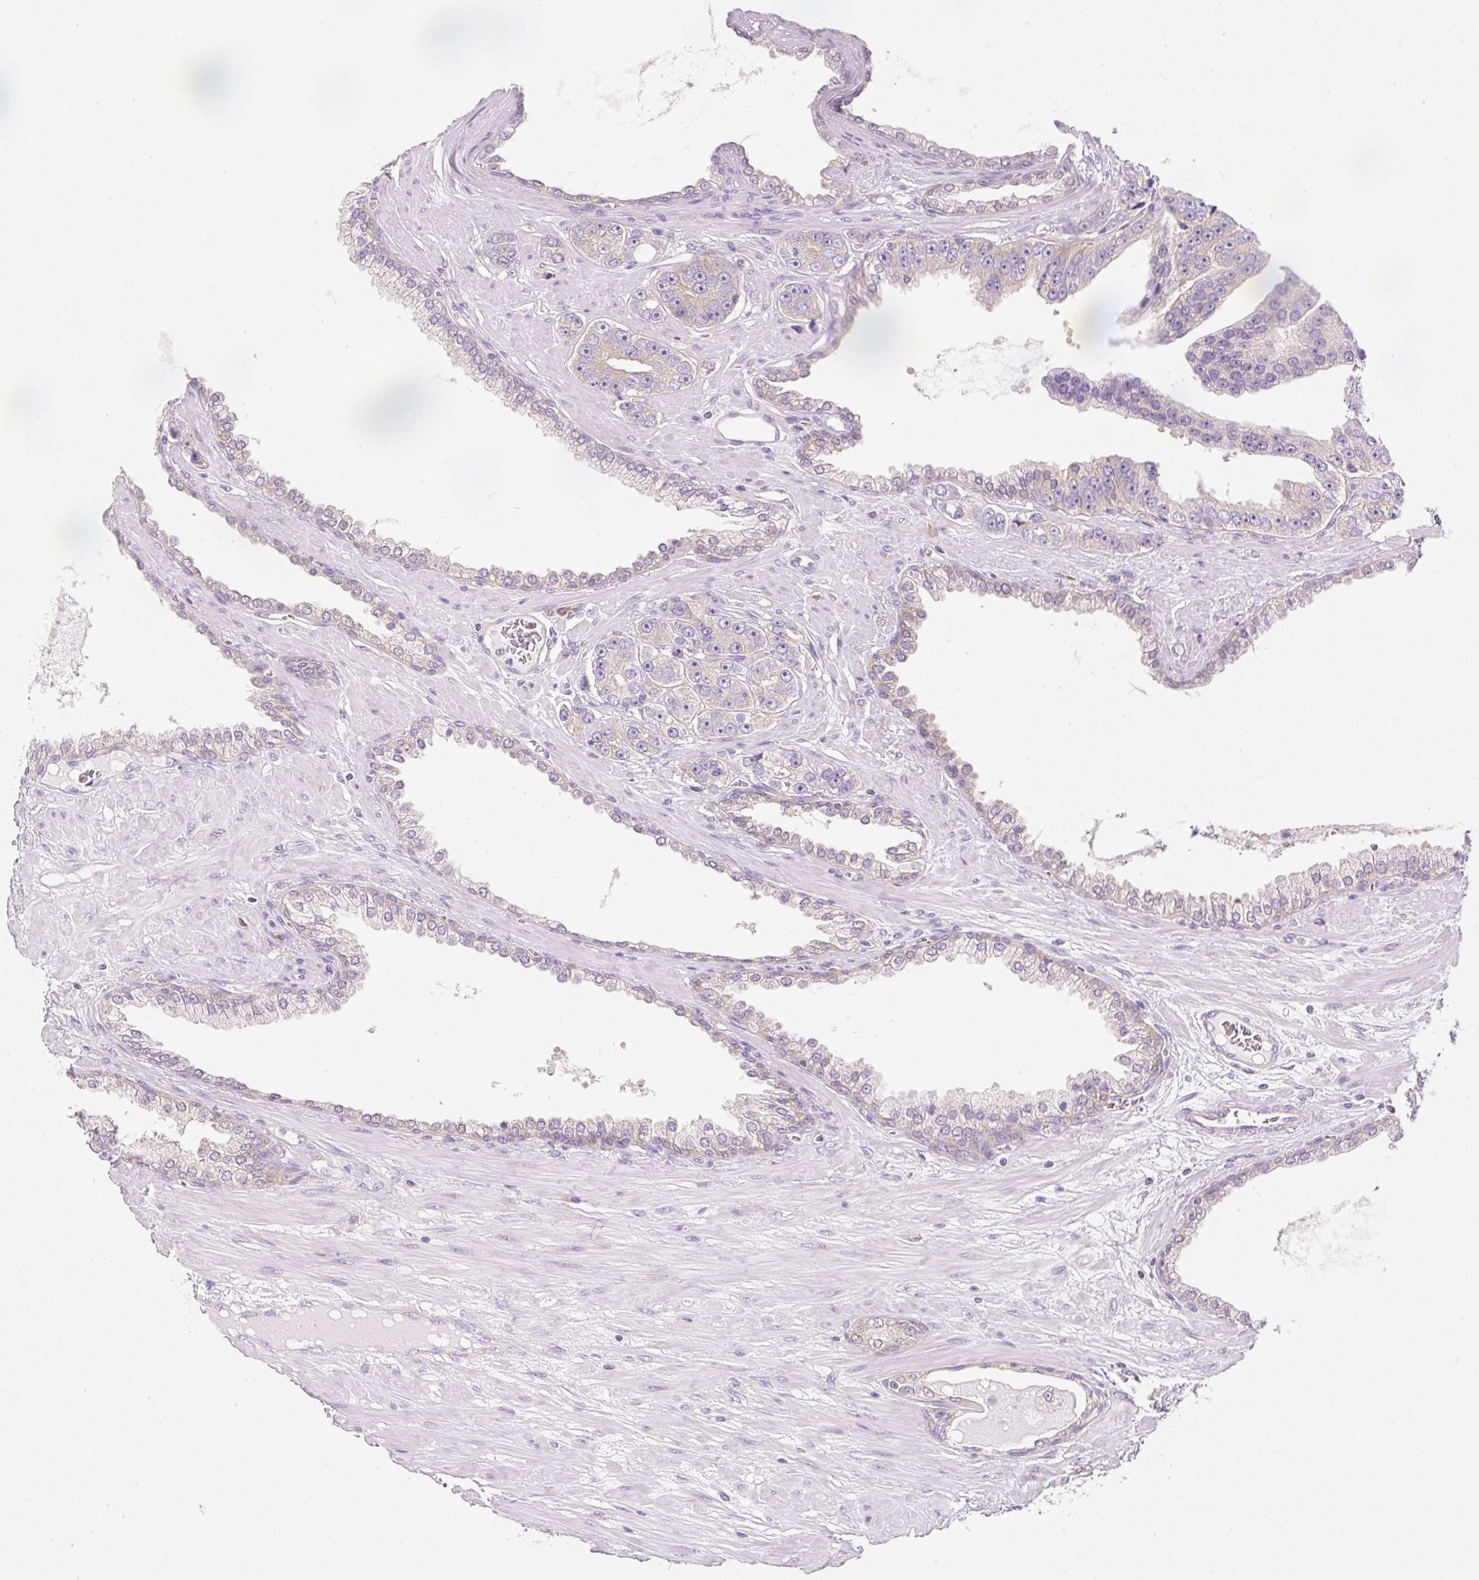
{"staining": {"intensity": "negative", "quantity": "none", "location": "none"}, "tissue": "prostate cancer", "cell_type": "Tumor cells", "image_type": "cancer", "snomed": [{"axis": "morphology", "description": "Adenocarcinoma, High grade"}, {"axis": "topography", "description": "Prostate"}], "caption": "Tumor cells are negative for protein expression in human prostate high-grade adenocarcinoma. Brightfield microscopy of immunohistochemistry (IHC) stained with DAB (brown) and hematoxylin (blue), captured at high magnification.", "gene": "RPL18A", "patient": {"sex": "male", "age": 71}}